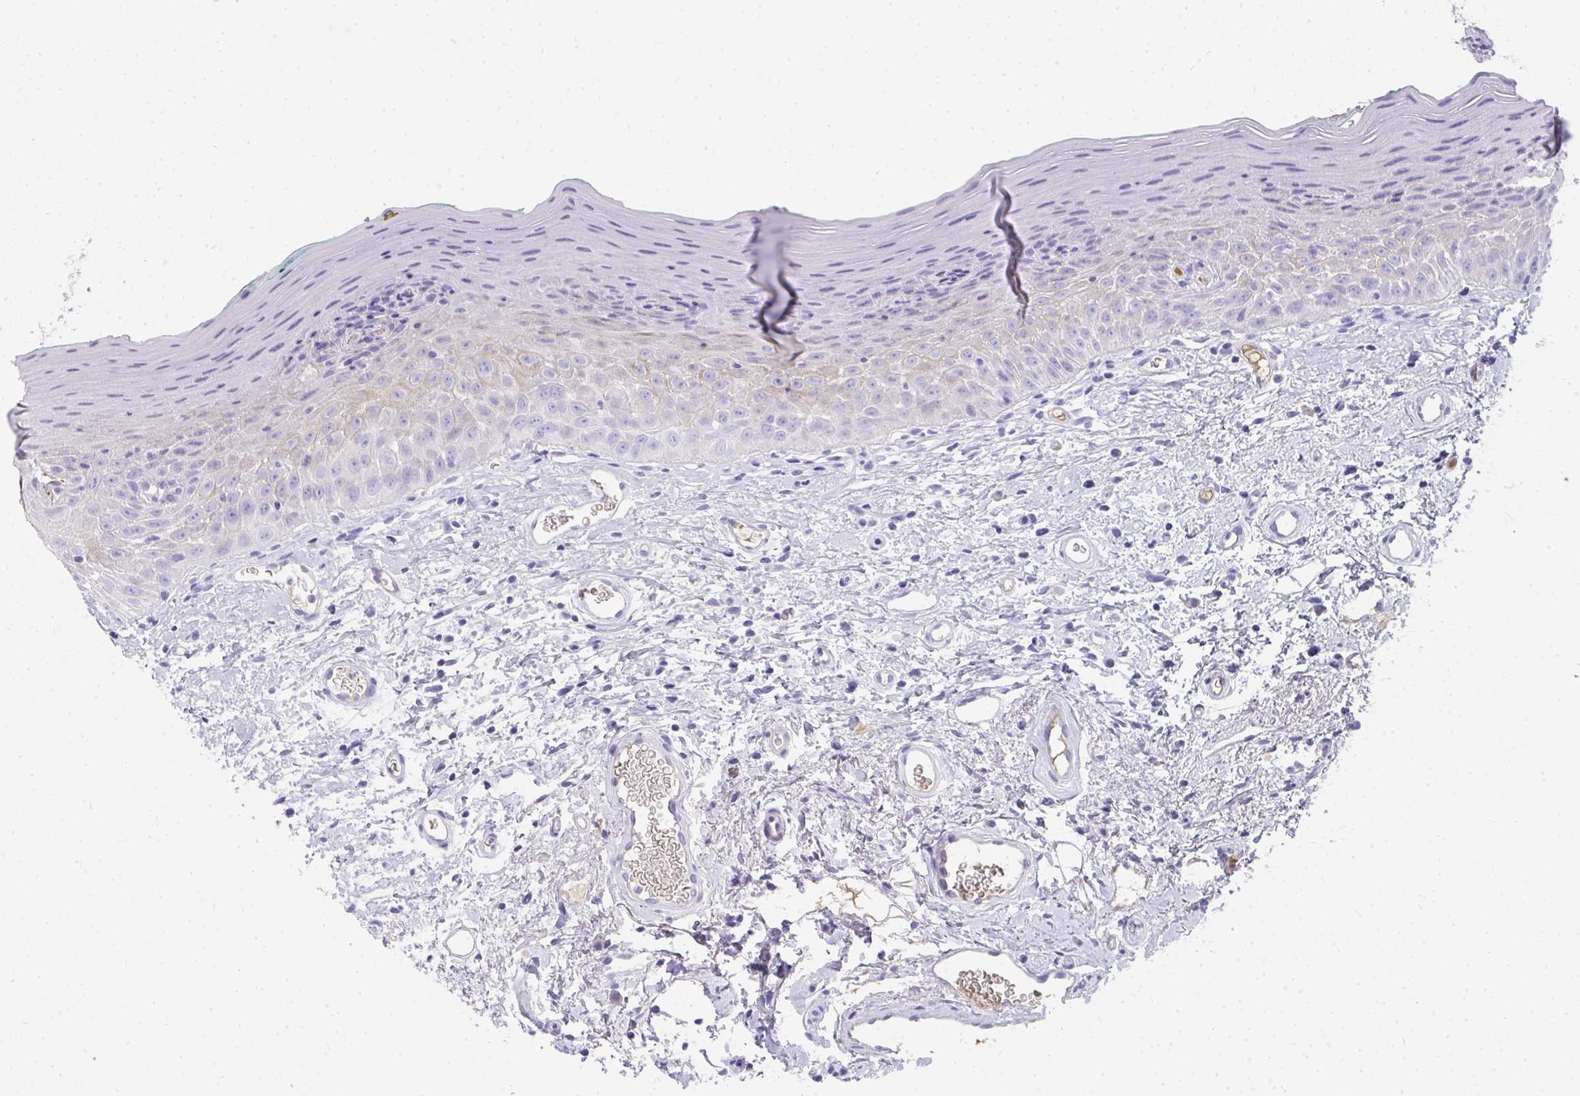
{"staining": {"intensity": "moderate", "quantity": "<25%", "location": "cytoplasmic/membranous"}, "tissue": "oral mucosa", "cell_type": "Squamous epithelial cells", "image_type": "normal", "snomed": [{"axis": "morphology", "description": "Normal tissue, NOS"}, {"axis": "topography", "description": "Oral tissue"}, {"axis": "topography", "description": "Tounge, NOS"}], "caption": "Normal oral mucosa demonstrates moderate cytoplasmic/membranous staining in approximately <25% of squamous epithelial cells, visualized by immunohistochemistry. (Stains: DAB in brown, nuclei in blue, Microscopy: brightfield microscopy at high magnification).", "gene": "ZSWIM3", "patient": {"sex": "male", "age": 83}}